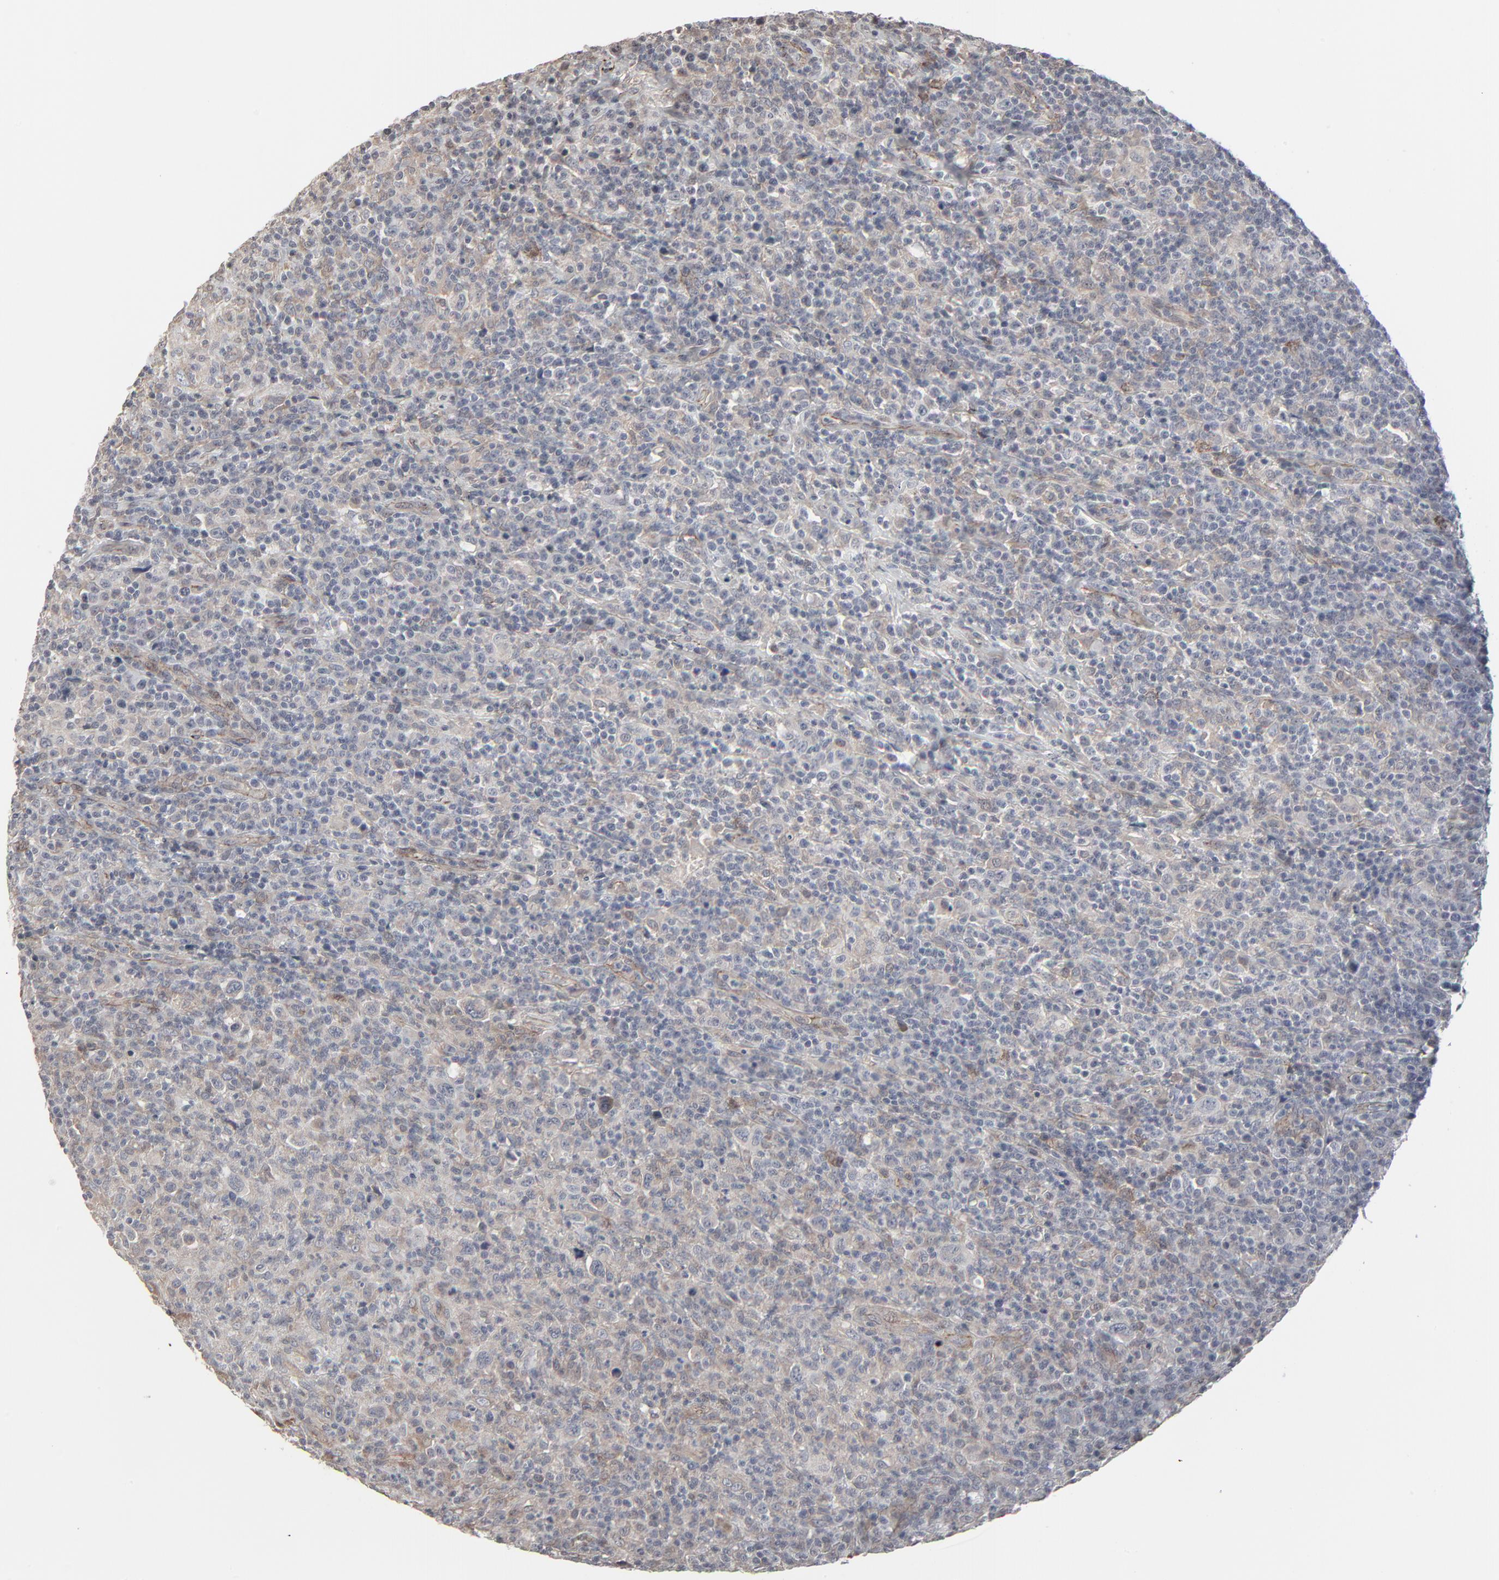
{"staining": {"intensity": "weak", "quantity": "25%-75%", "location": "cytoplasmic/membranous"}, "tissue": "lymphoma", "cell_type": "Tumor cells", "image_type": "cancer", "snomed": [{"axis": "morphology", "description": "Hodgkin's disease, NOS"}, {"axis": "topography", "description": "Lymph node"}], "caption": "About 25%-75% of tumor cells in human lymphoma exhibit weak cytoplasmic/membranous protein expression as visualized by brown immunohistochemical staining.", "gene": "CTNND1", "patient": {"sex": "male", "age": 65}}